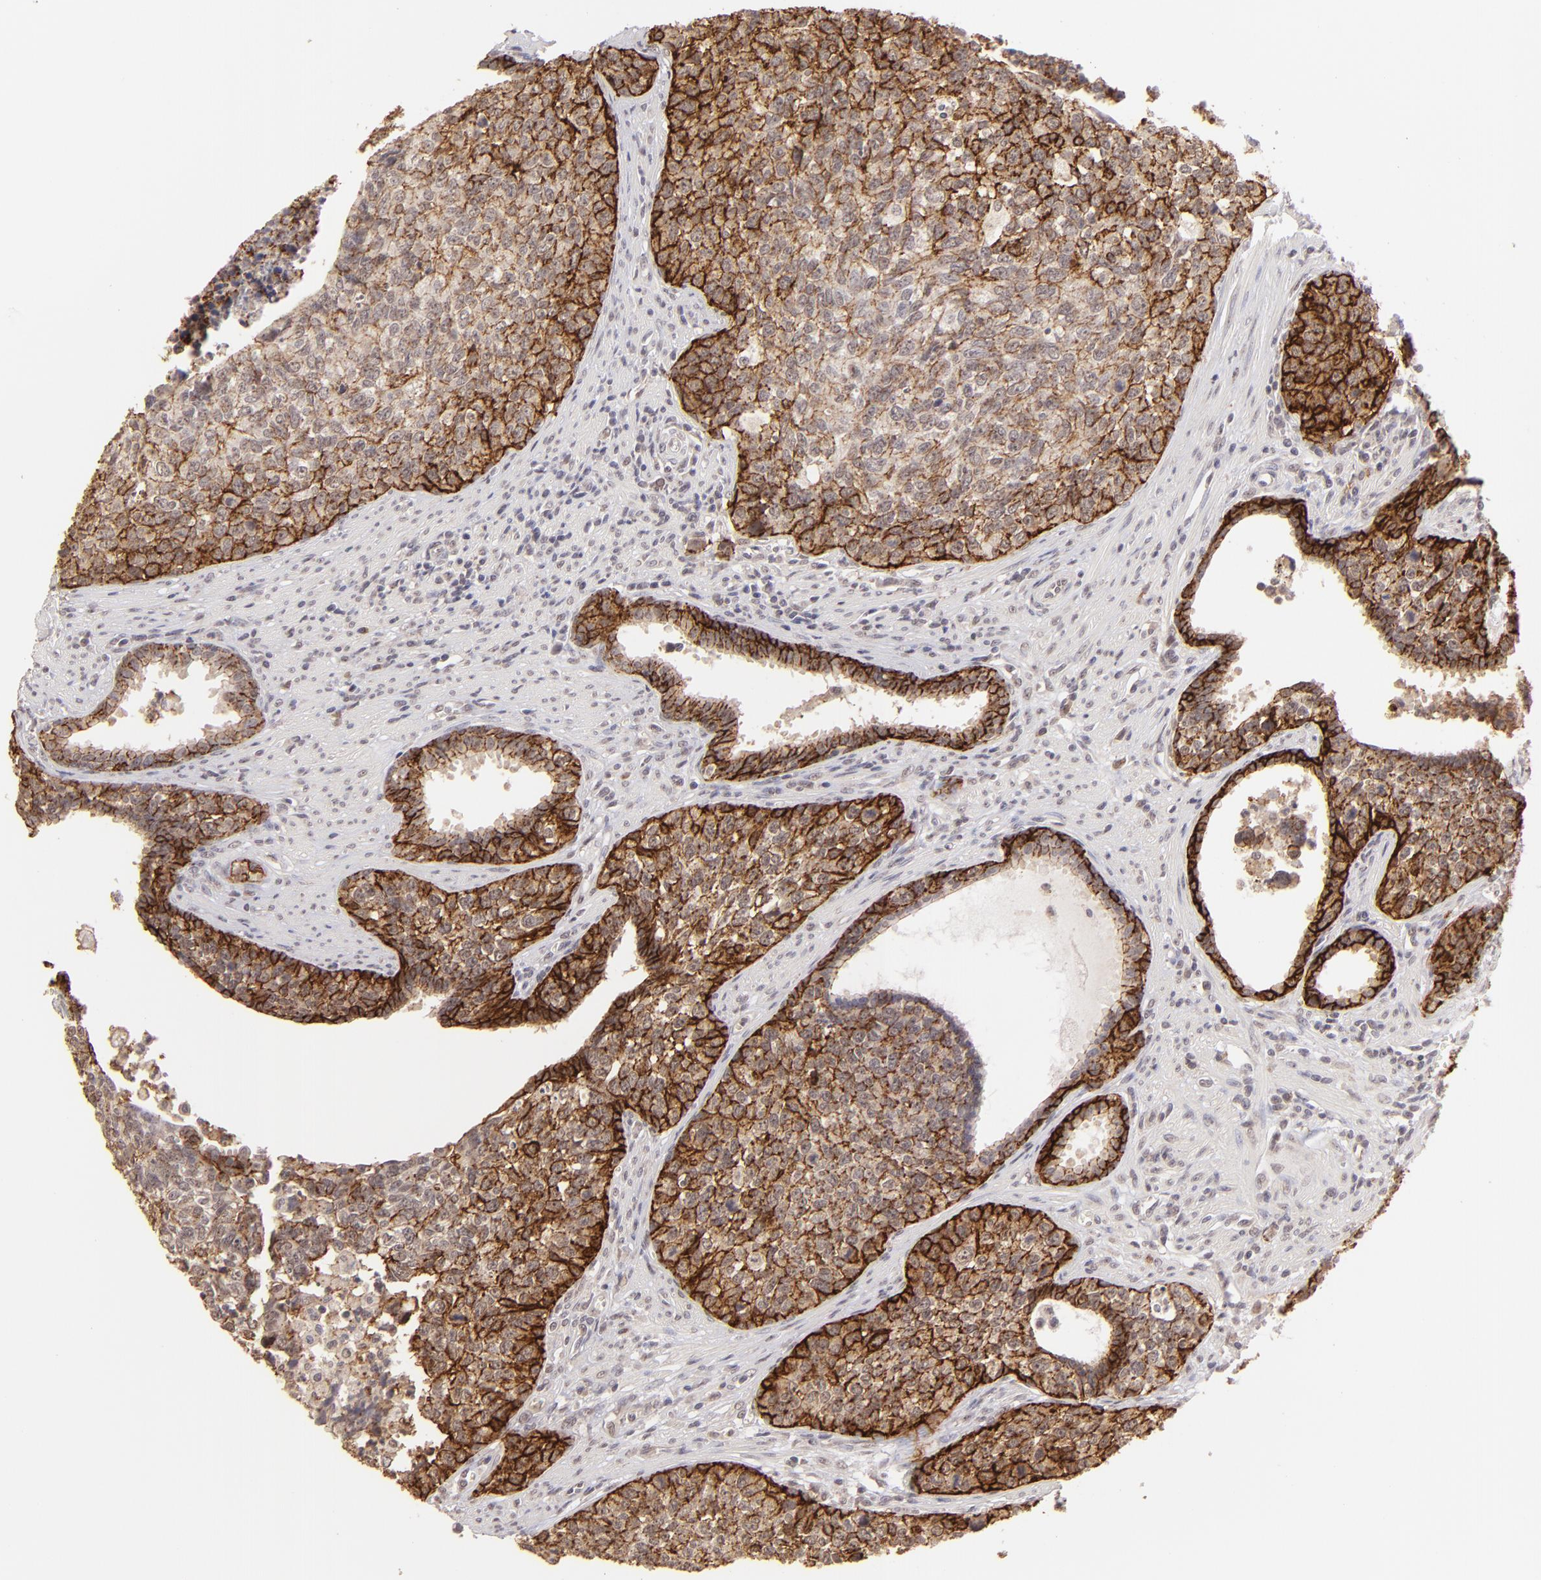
{"staining": {"intensity": "moderate", "quantity": ">75%", "location": "cytoplasmic/membranous"}, "tissue": "urothelial cancer", "cell_type": "Tumor cells", "image_type": "cancer", "snomed": [{"axis": "morphology", "description": "Urothelial carcinoma, High grade"}, {"axis": "topography", "description": "Urinary bladder"}], "caption": "Moderate cytoplasmic/membranous protein positivity is appreciated in approximately >75% of tumor cells in urothelial cancer.", "gene": "CLDN1", "patient": {"sex": "male", "age": 81}}